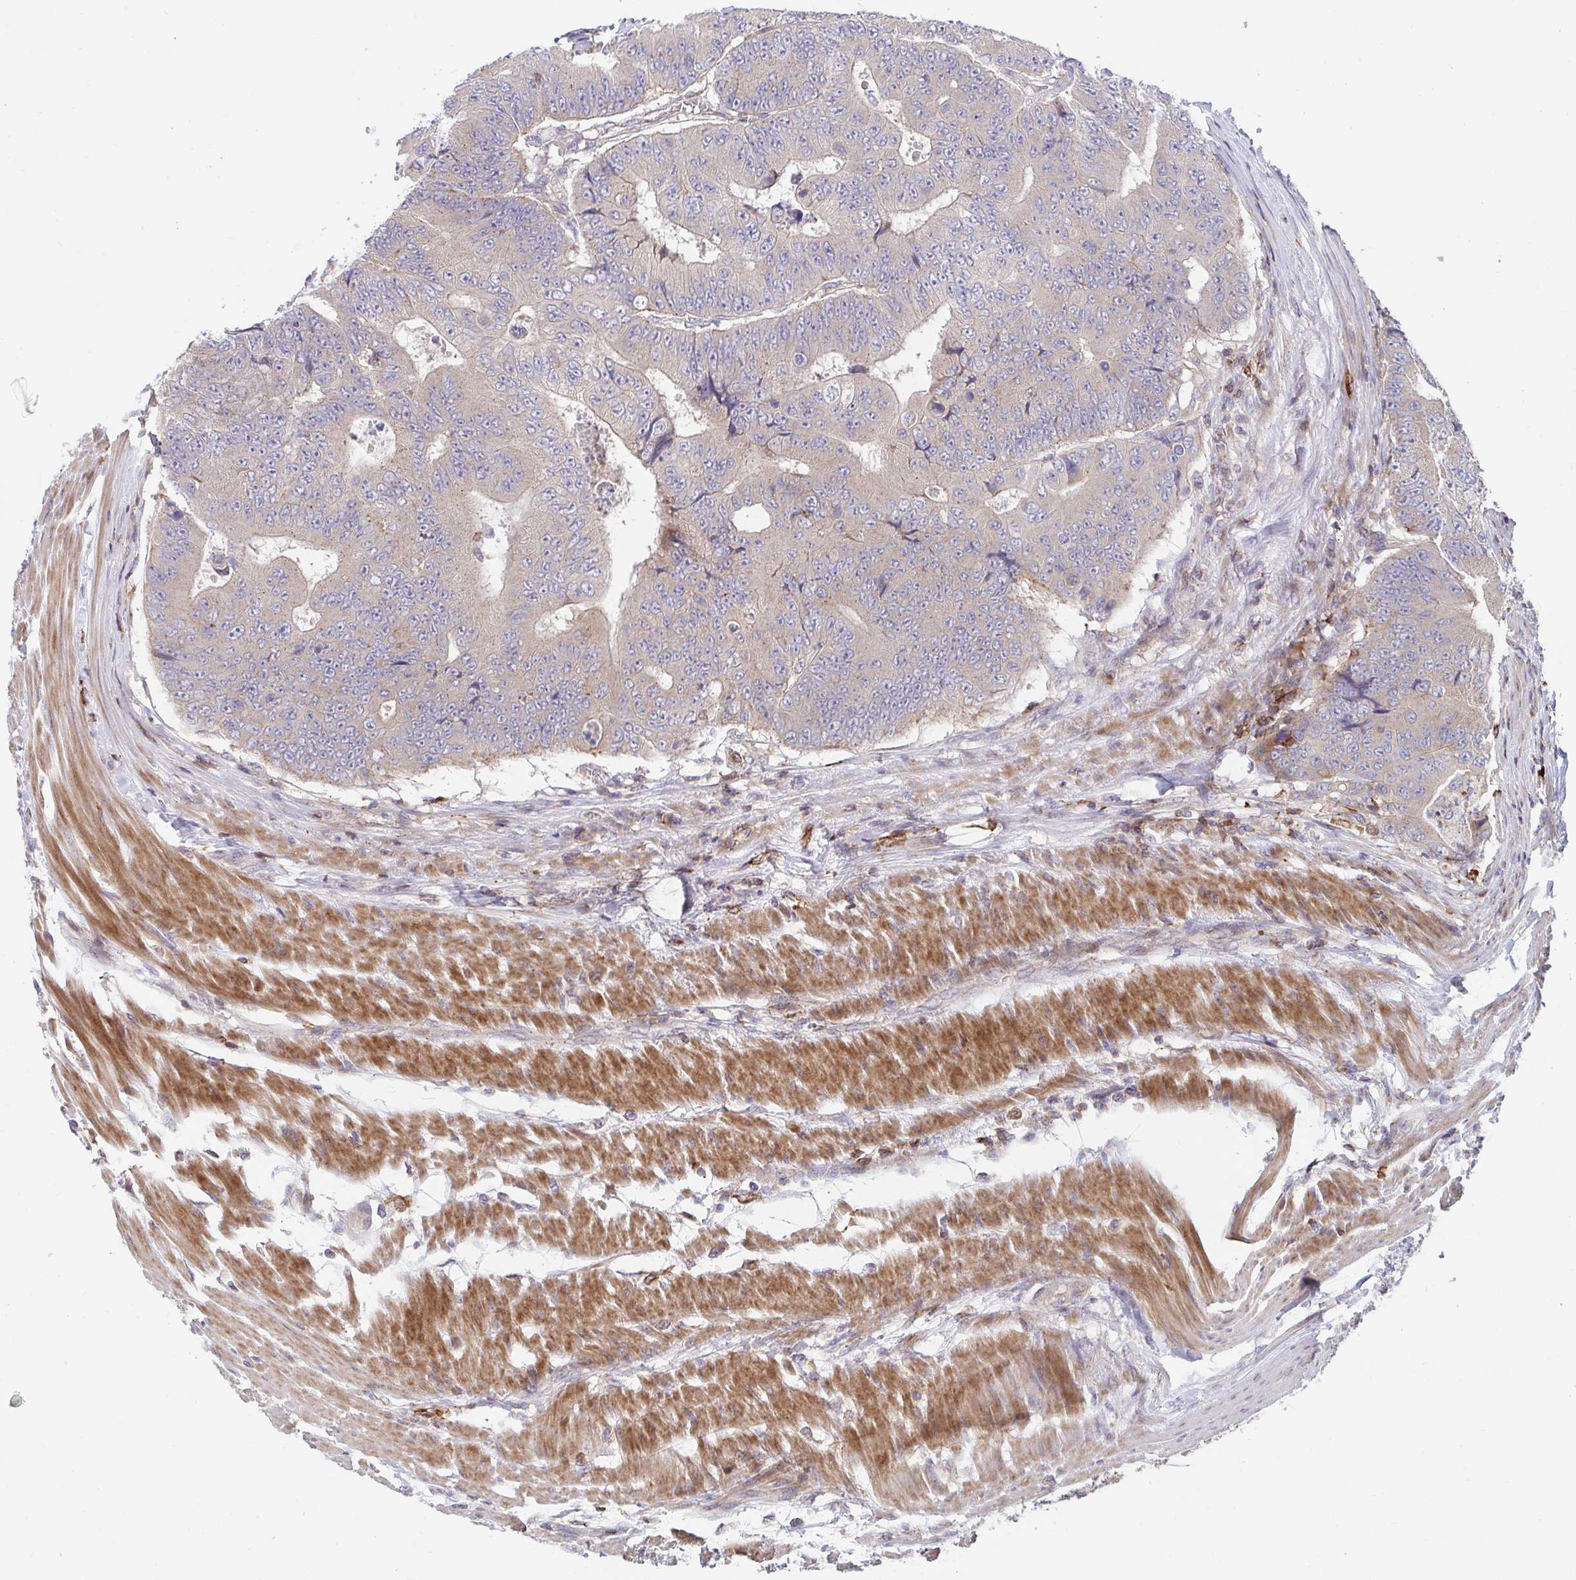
{"staining": {"intensity": "weak", "quantity": "25%-75%", "location": "cytoplasmic/membranous"}, "tissue": "colorectal cancer", "cell_type": "Tumor cells", "image_type": "cancer", "snomed": [{"axis": "morphology", "description": "Adenocarcinoma, NOS"}, {"axis": "topography", "description": "Colon"}], "caption": "Protein staining by immunohistochemistry demonstrates weak cytoplasmic/membranous expression in about 25%-75% of tumor cells in colorectal cancer.", "gene": "FRMD3", "patient": {"sex": "female", "age": 48}}